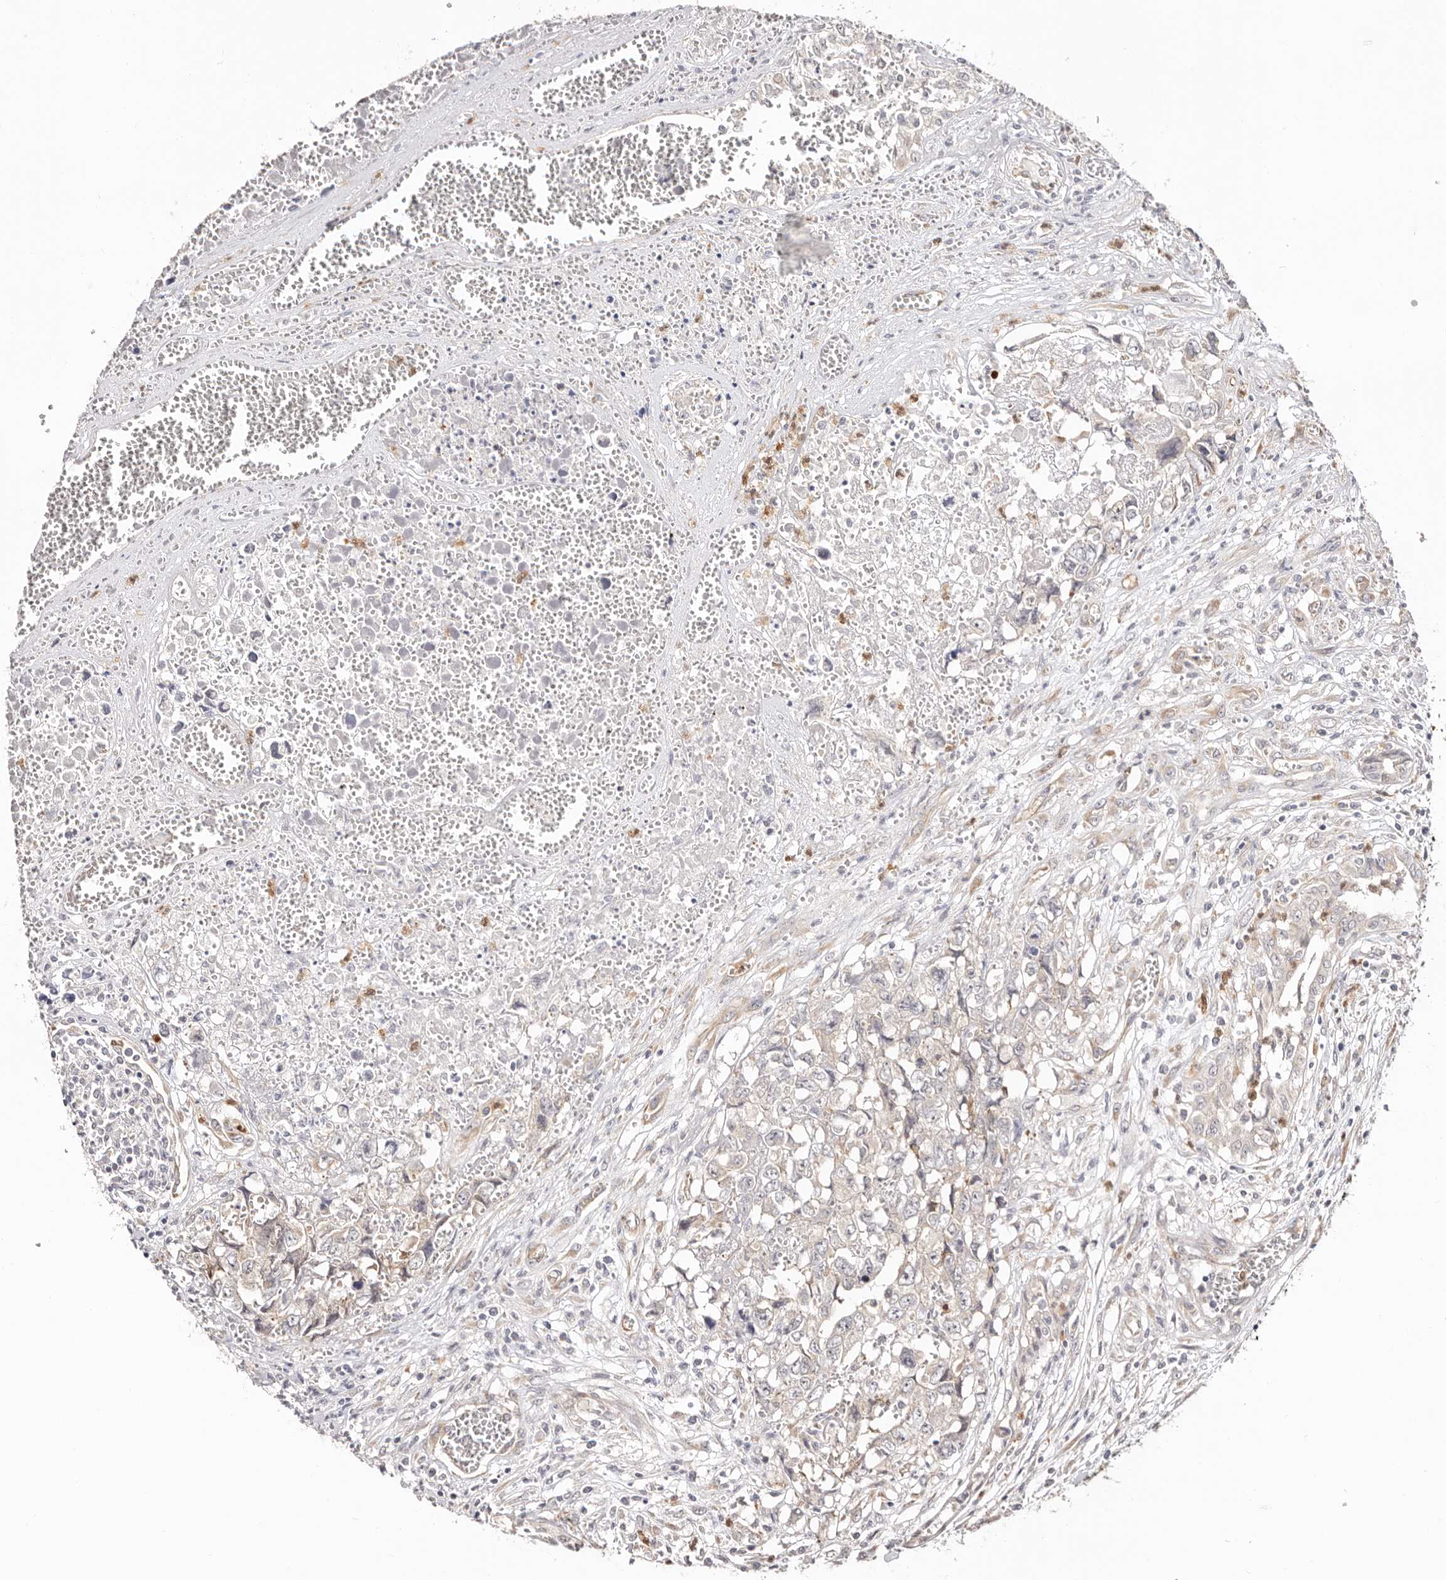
{"staining": {"intensity": "negative", "quantity": "none", "location": "none"}, "tissue": "testis cancer", "cell_type": "Tumor cells", "image_type": "cancer", "snomed": [{"axis": "morphology", "description": "Carcinoma, Embryonal, NOS"}, {"axis": "topography", "description": "Testis"}], "caption": "Human embryonal carcinoma (testis) stained for a protein using immunohistochemistry (IHC) displays no expression in tumor cells.", "gene": "BCL2L15", "patient": {"sex": "male", "age": 31}}